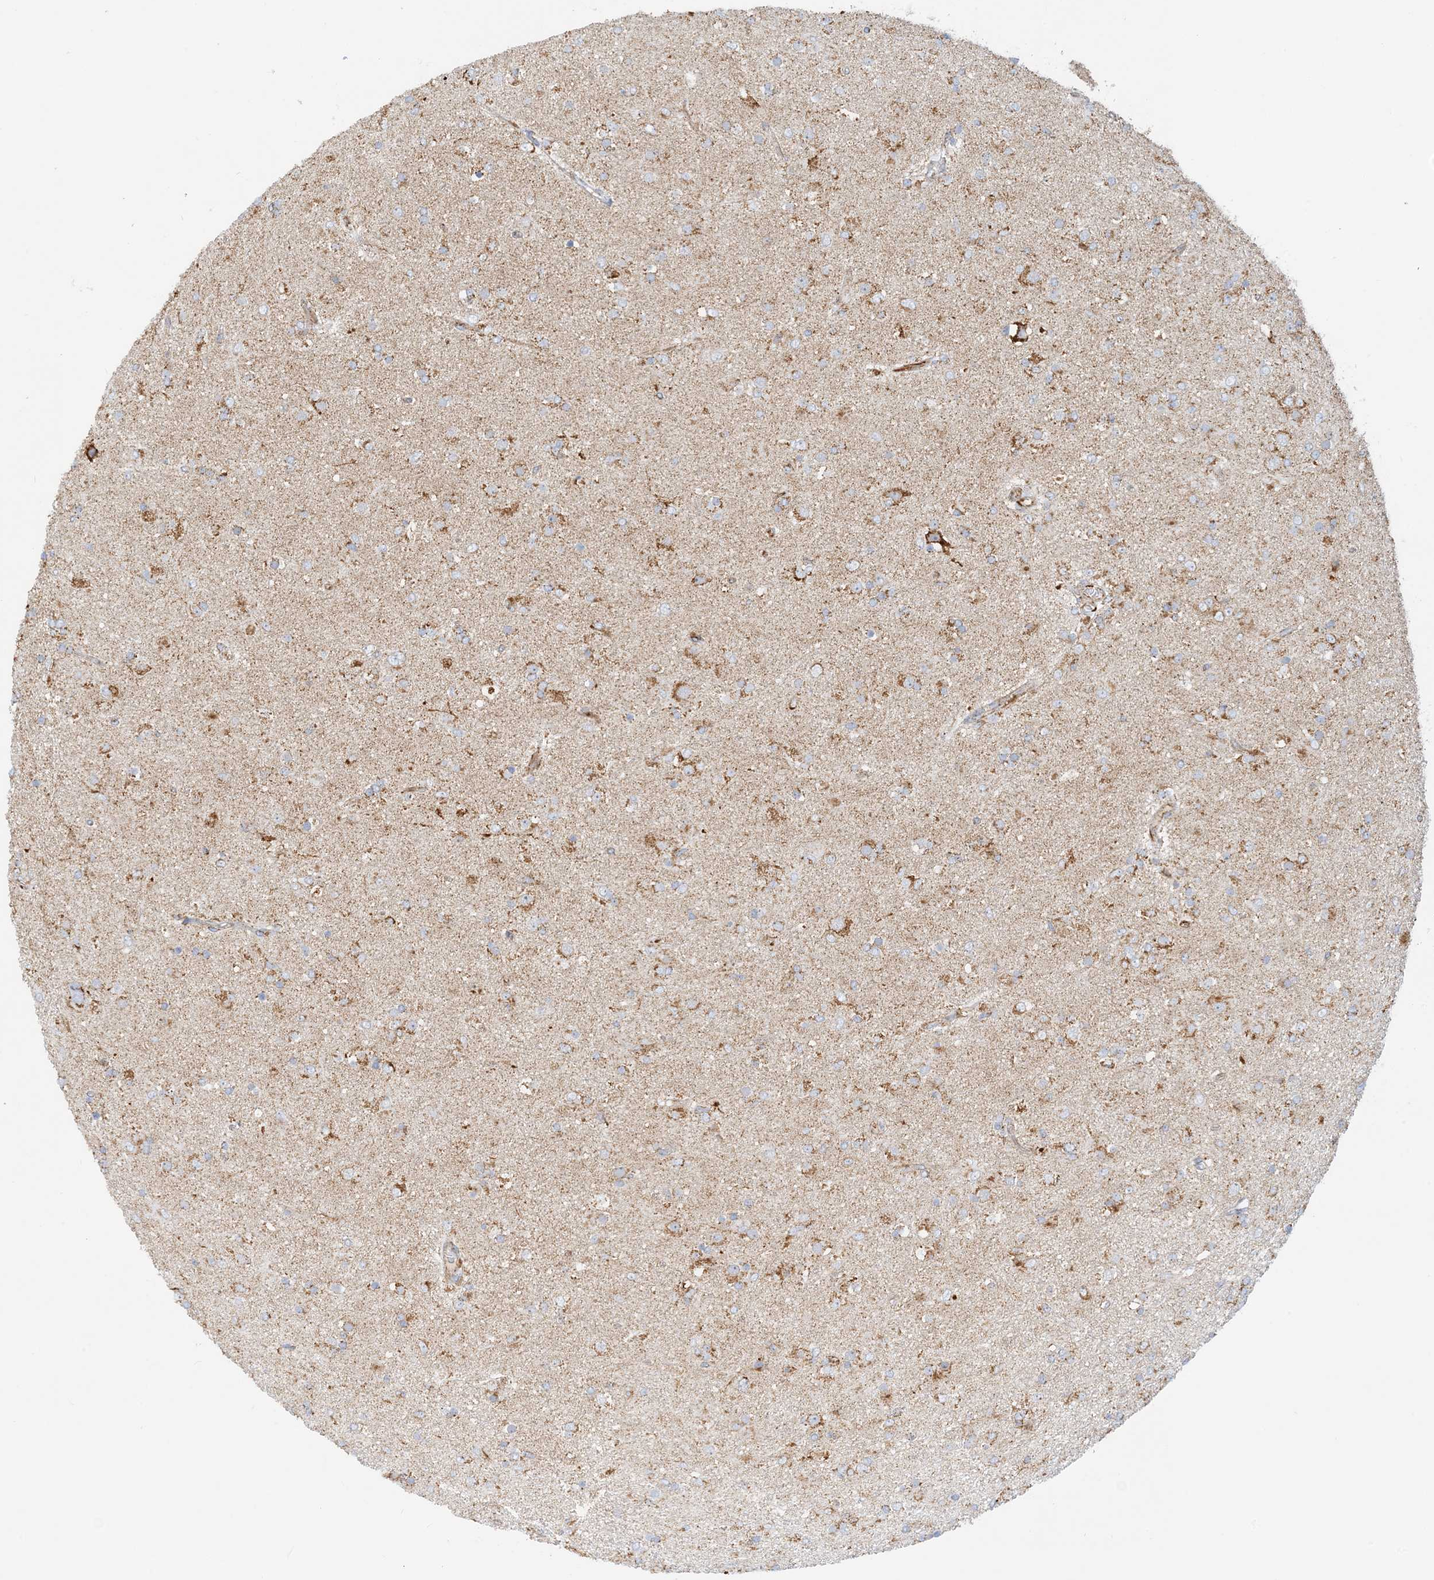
{"staining": {"intensity": "moderate", "quantity": "25%-75%", "location": "cytoplasmic/membranous"}, "tissue": "glioma", "cell_type": "Tumor cells", "image_type": "cancer", "snomed": [{"axis": "morphology", "description": "Glioma, malignant, Low grade"}, {"axis": "topography", "description": "Brain"}], "caption": "High-power microscopy captured an immunohistochemistry (IHC) image of malignant low-grade glioma, revealing moderate cytoplasmic/membranous staining in approximately 25%-75% of tumor cells.", "gene": "COA3", "patient": {"sex": "male", "age": 65}}